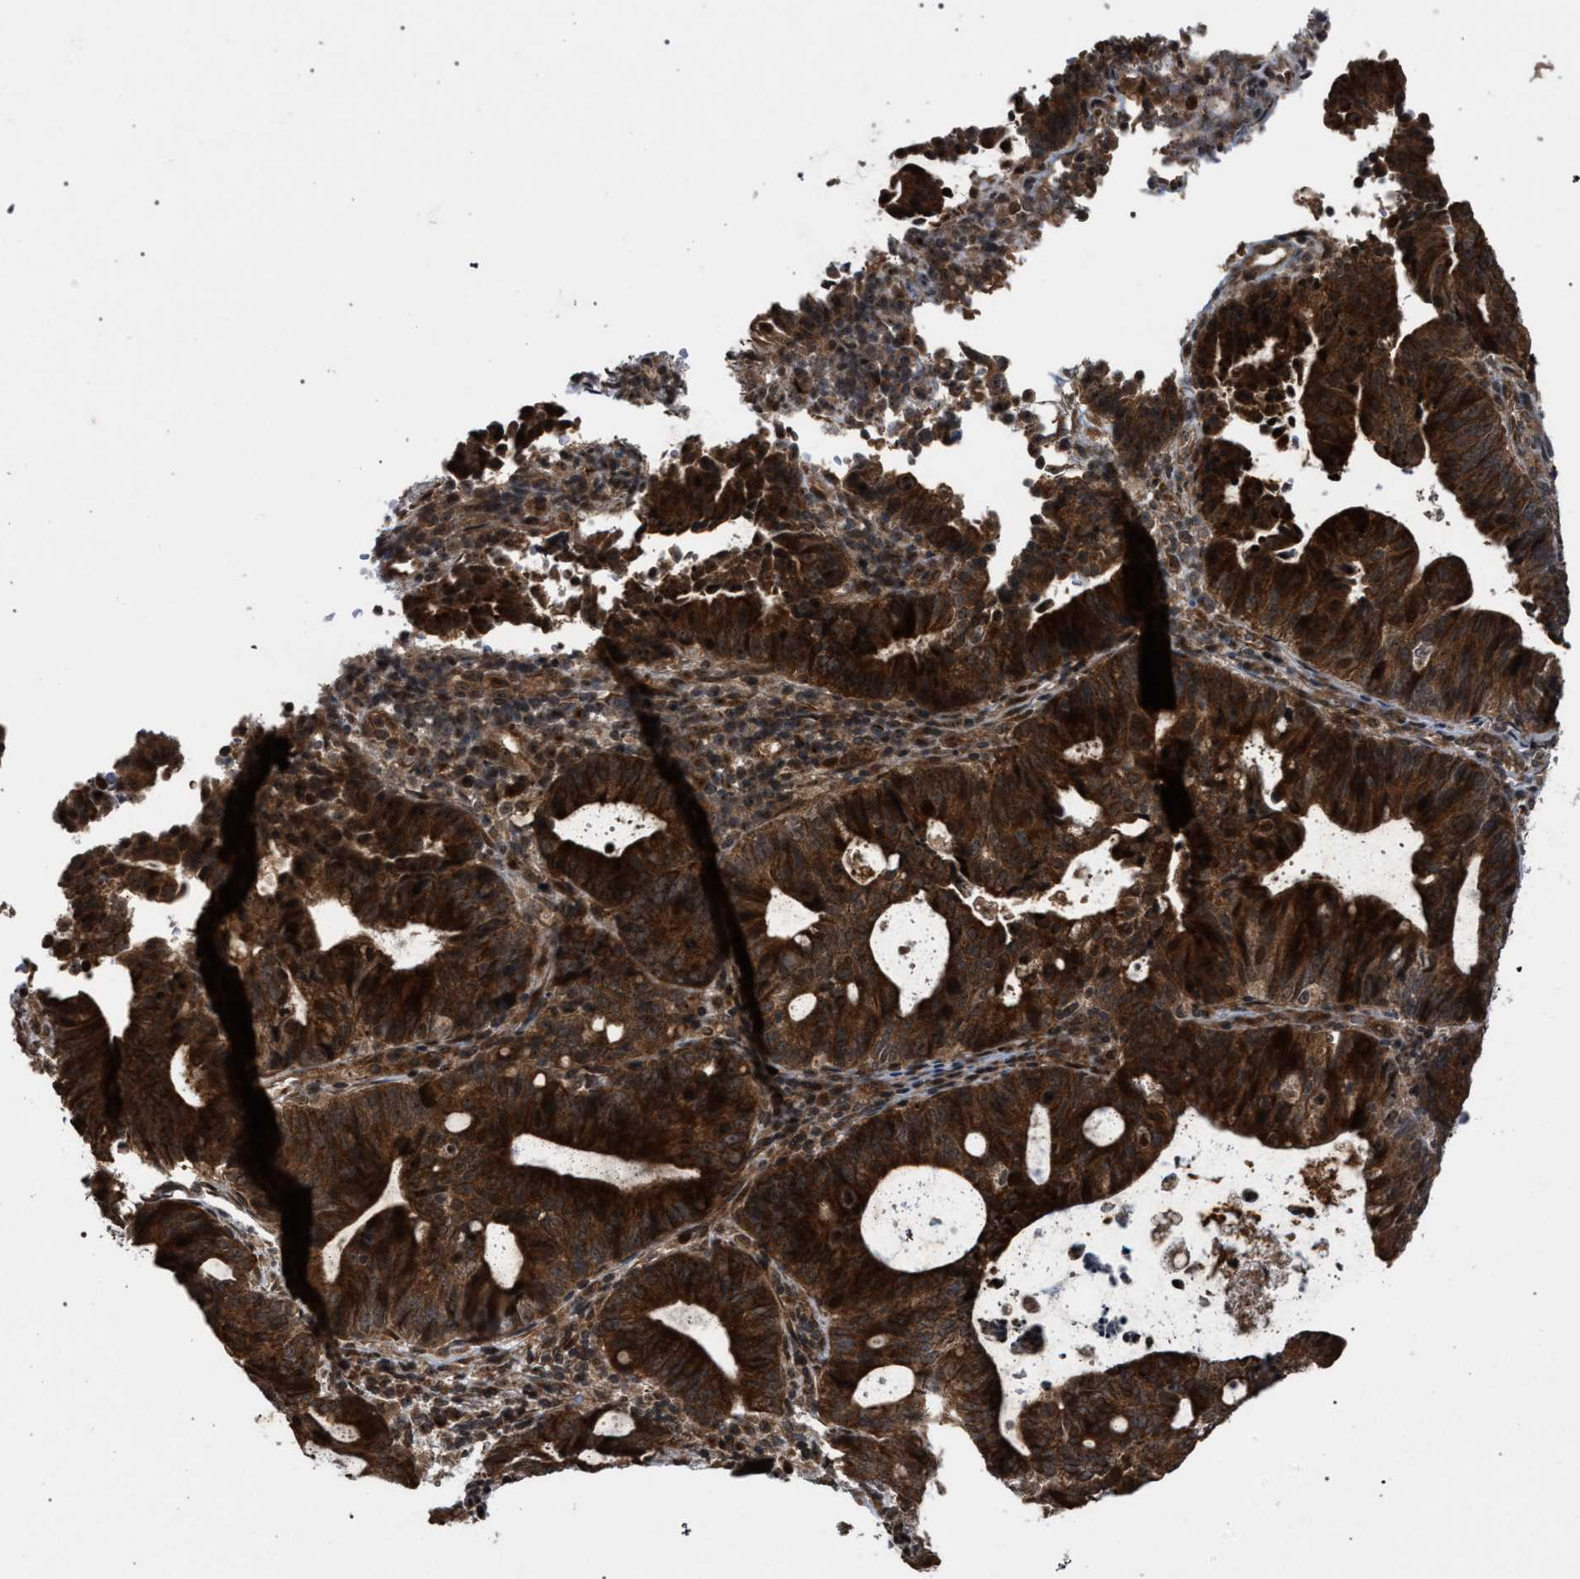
{"staining": {"intensity": "strong", "quantity": ">75%", "location": "cytoplasmic/membranous"}, "tissue": "endometrial cancer", "cell_type": "Tumor cells", "image_type": "cancer", "snomed": [{"axis": "morphology", "description": "Adenocarcinoma, NOS"}, {"axis": "topography", "description": "Uterus"}], "caption": "Immunohistochemistry (DAB) staining of endometrial cancer demonstrates strong cytoplasmic/membranous protein positivity in approximately >75% of tumor cells.", "gene": "IRAK4", "patient": {"sex": "female", "age": 83}}